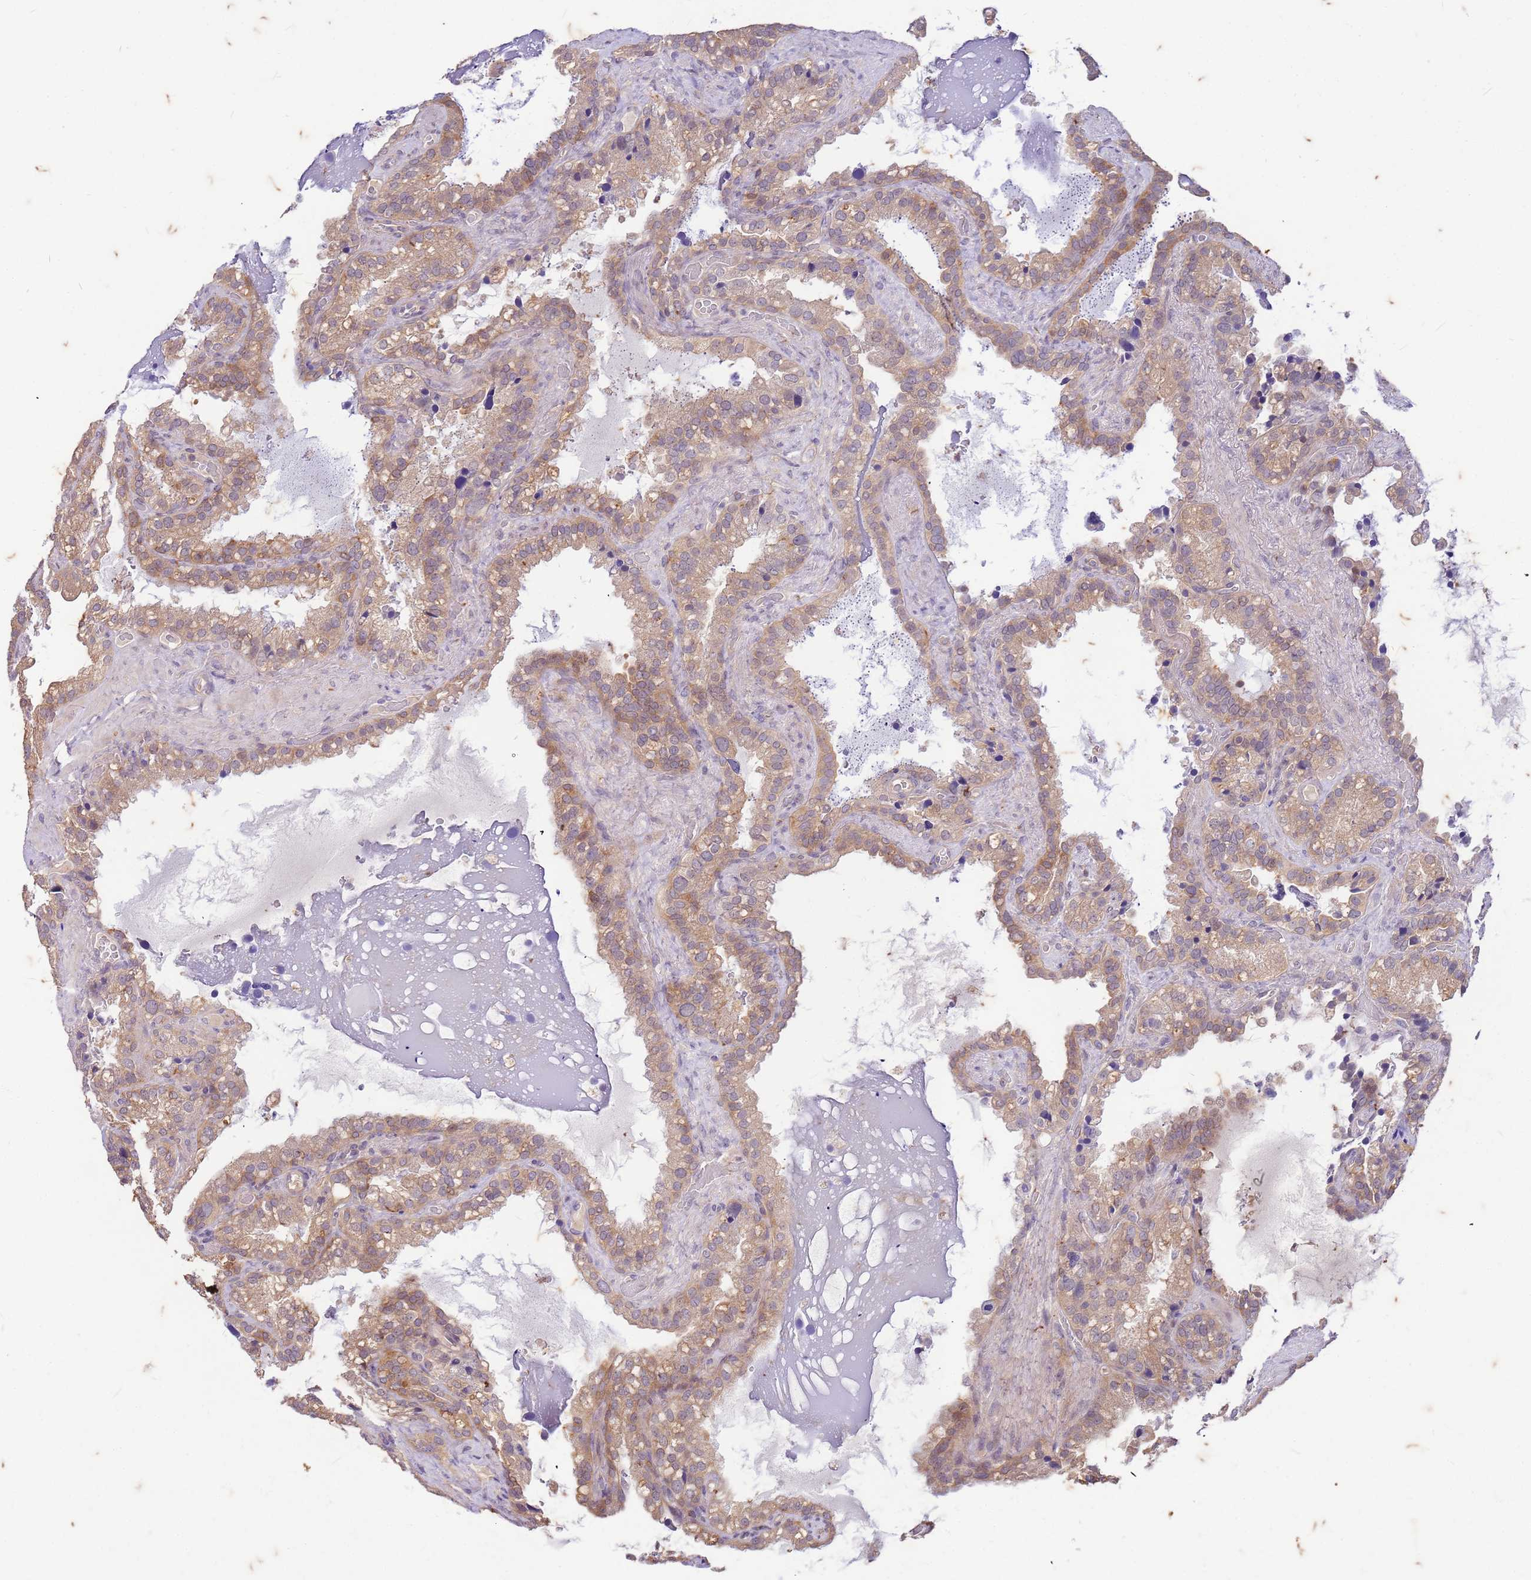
{"staining": {"intensity": "weak", "quantity": ">75%", "location": "cytoplasmic/membranous"}, "tissue": "seminal vesicle", "cell_type": "Glandular cells", "image_type": "normal", "snomed": [{"axis": "morphology", "description": "Normal tissue, NOS"}, {"axis": "topography", "description": "Prostate"}, {"axis": "topography", "description": "Seminal veicle"}], "caption": "Immunohistochemistry micrograph of normal human seminal vesicle stained for a protein (brown), which exhibits low levels of weak cytoplasmic/membranous positivity in about >75% of glandular cells.", "gene": "RAPGEF3", "patient": {"sex": "male", "age": 68}}